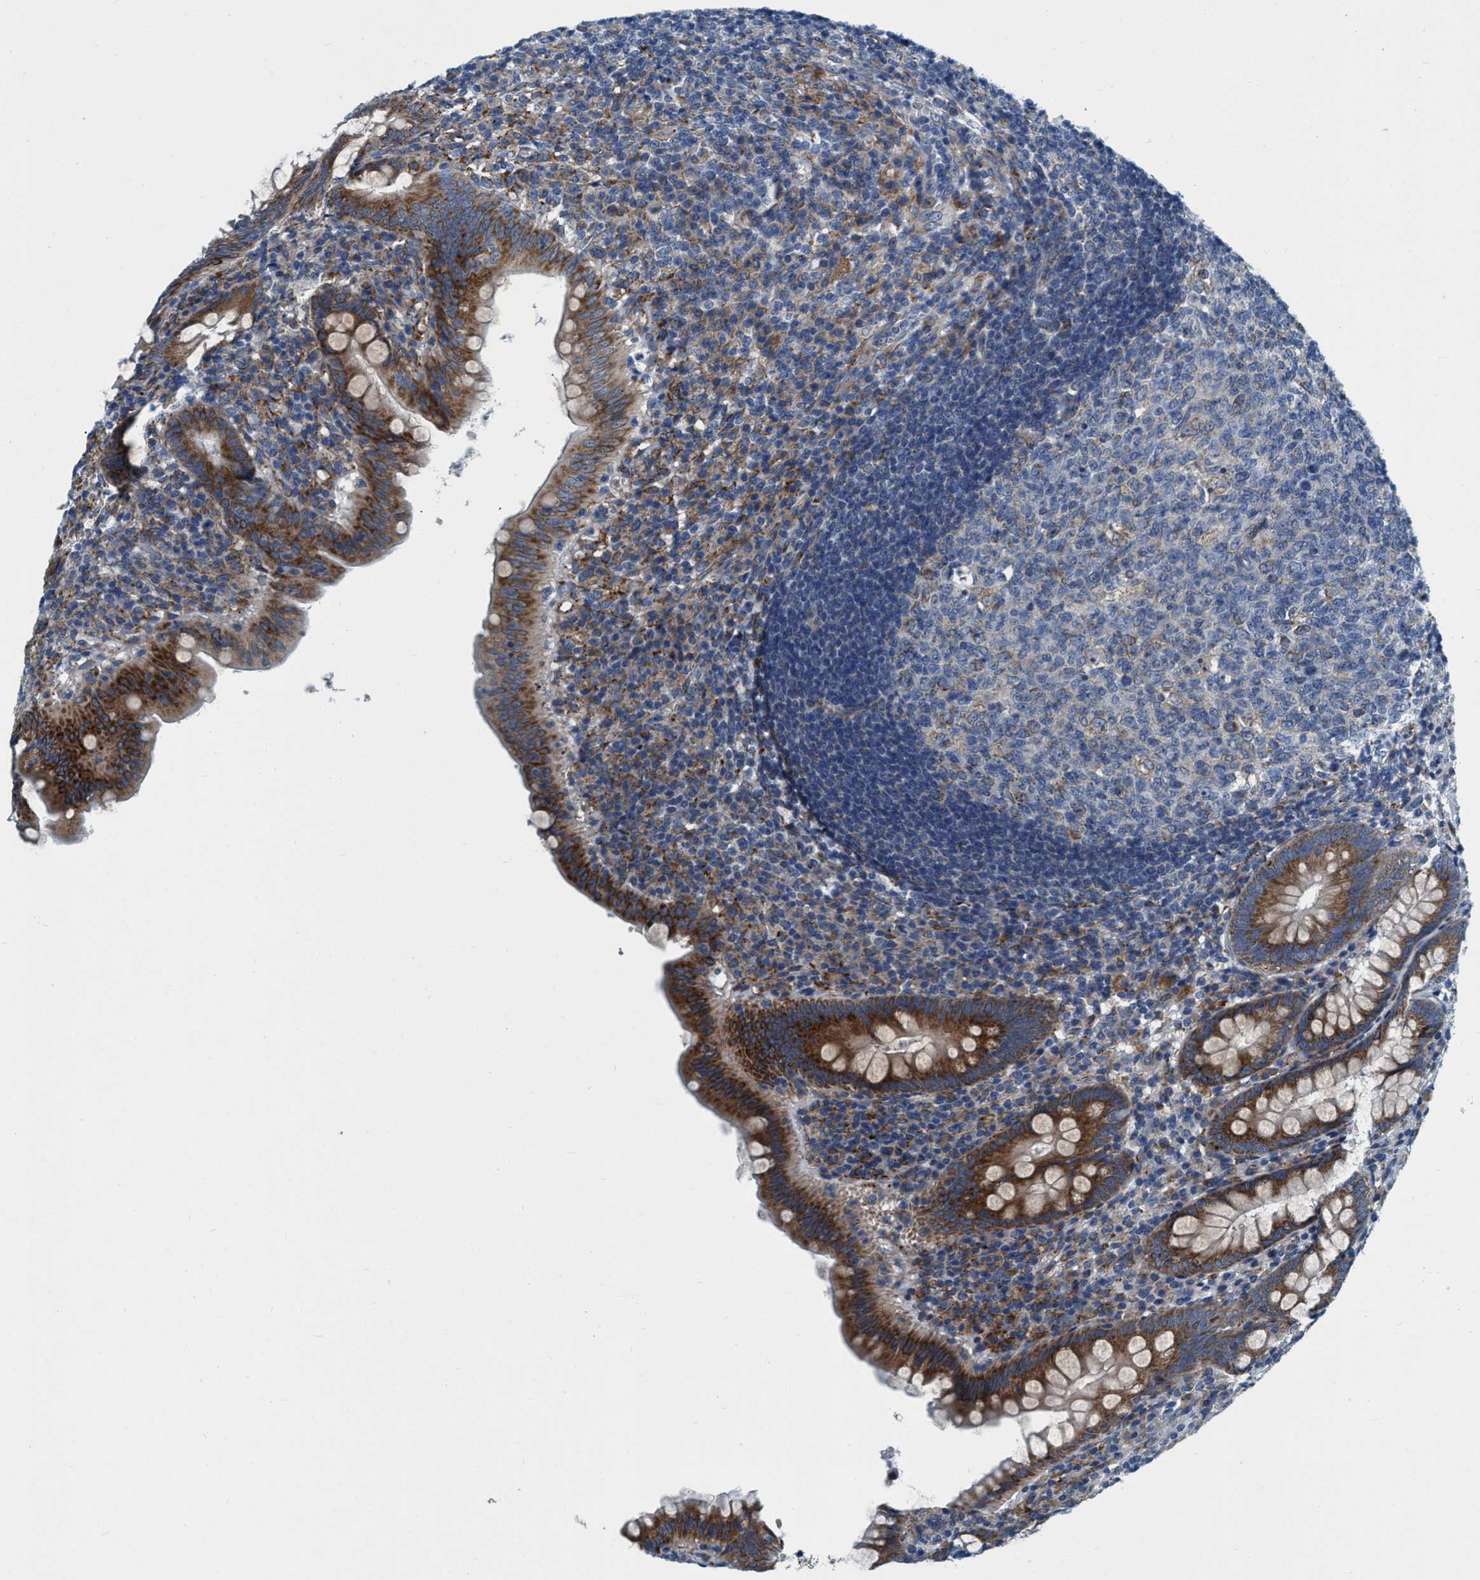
{"staining": {"intensity": "strong", "quantity": ">75%", "location": "cytoplasmic/membranous"}, "tissue": "appendix", "cell_type": "Glandular cells", "image_type": "normal", "snomed": [{"axis": "morphology", "description": "Normal tissue, NOS"}, {"axis": "topography", "description": "Appendix"}], "caption": "Glandular cells reveal strong cytoplasmic/membranous expression in about >75% of cells in benign appendix.", "gene": "ARMC9", "patient": {"sex": "male", "age": 56}}